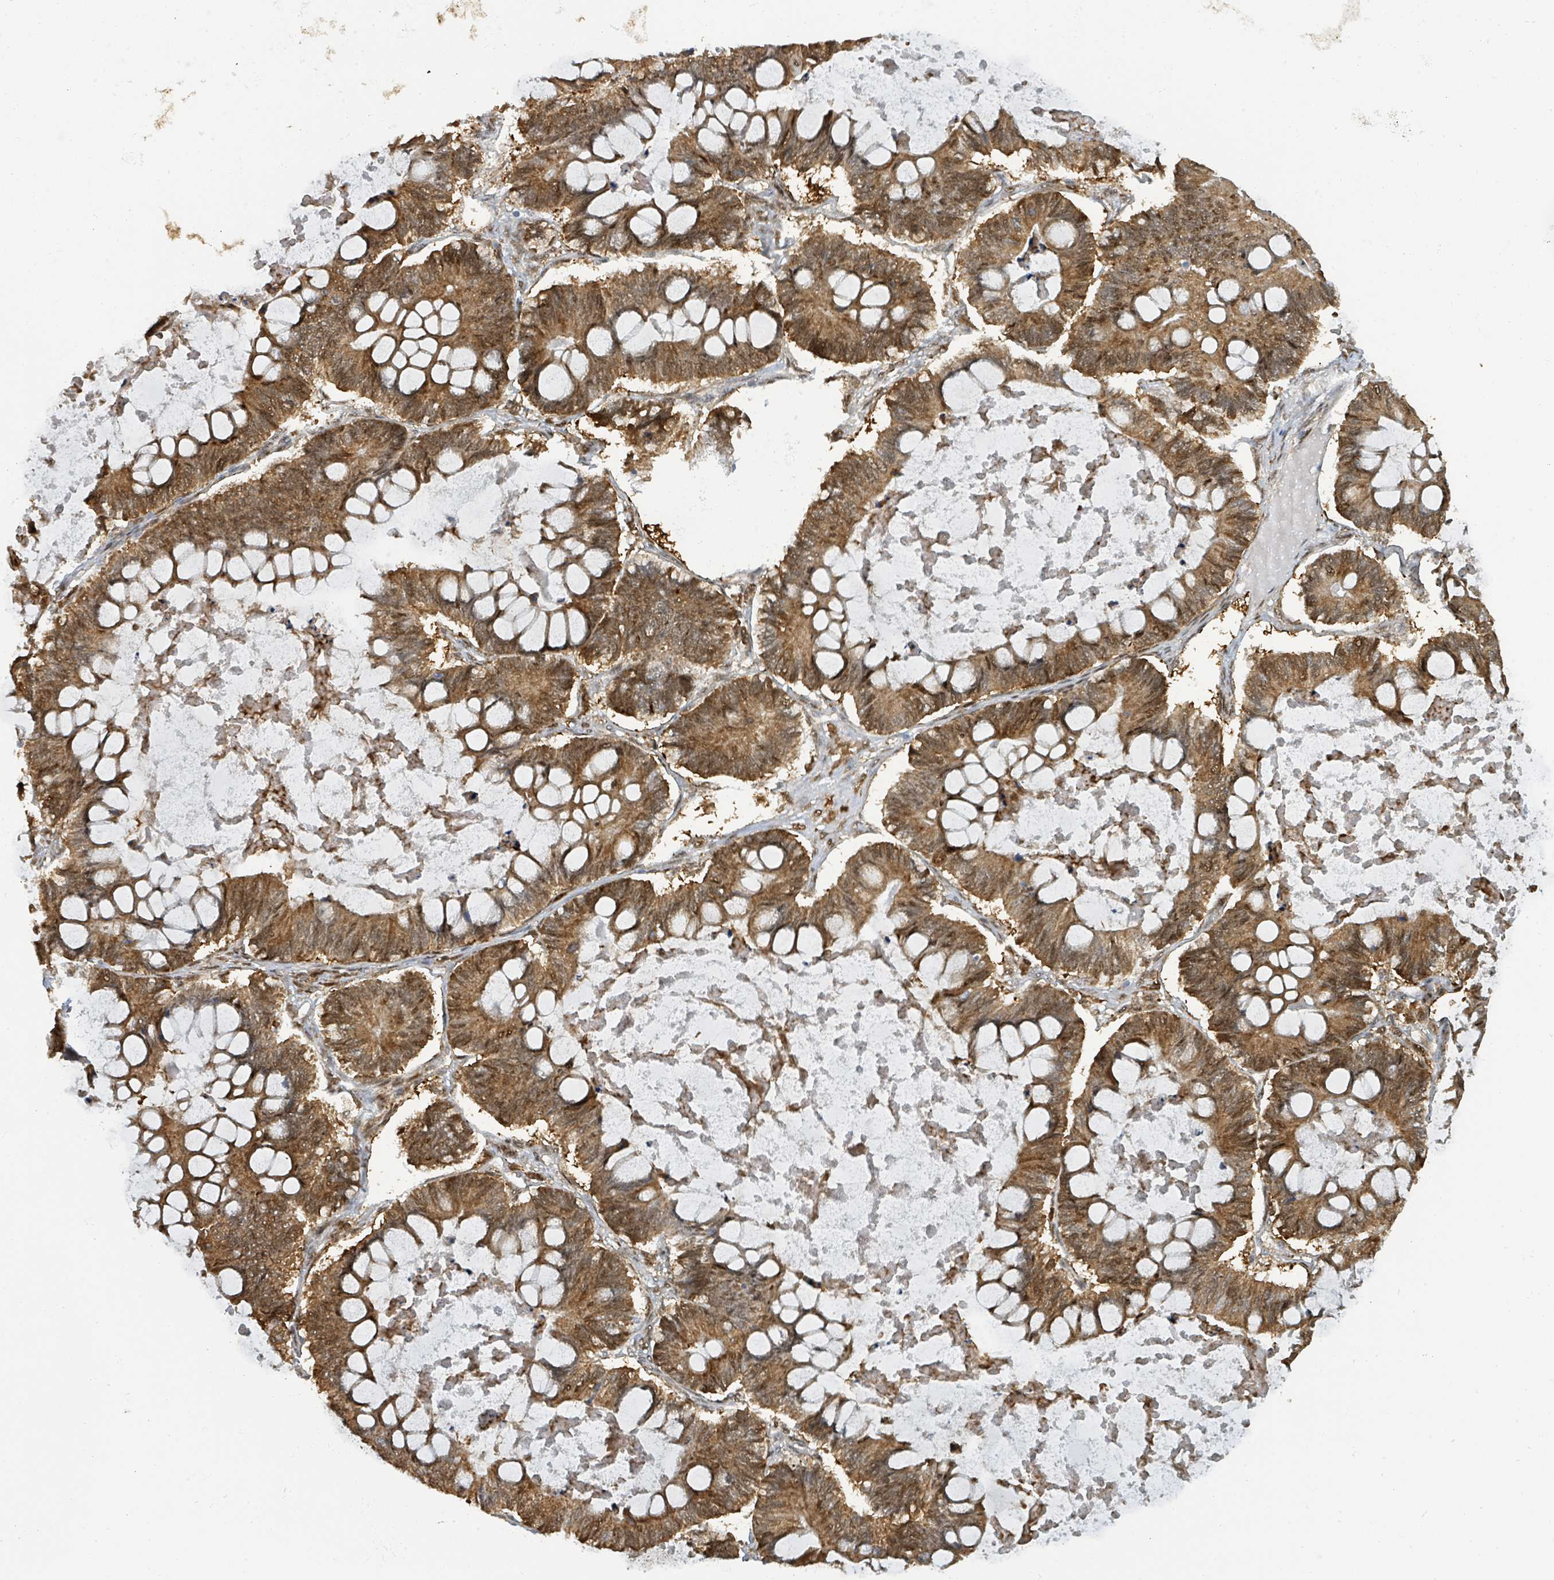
{"staining": {"intensity": "moderate", "quantity": ">75%", "location": "cytoplasmic/membranous,nuclear"}, "tissue": "ovarian cancer", "cell_type": "Tumor cells", "image_type": "cancer", "snomed": [{"axis": "morphology", "description": "Cystadenocarcinoma, mucinous, NOS"}, {"axis": "topography", "description": "Ovary"}], "caption": "An immunohistochemistry (IHC) image of tumor tissue is shown. Protein staining in brown shows moderate cytoplasmic/membranous and nuclear positivity in ovarian cancer within tumor cells.", "gene": "PSMB7", "patient": {"sex": "female", "age": 61}}